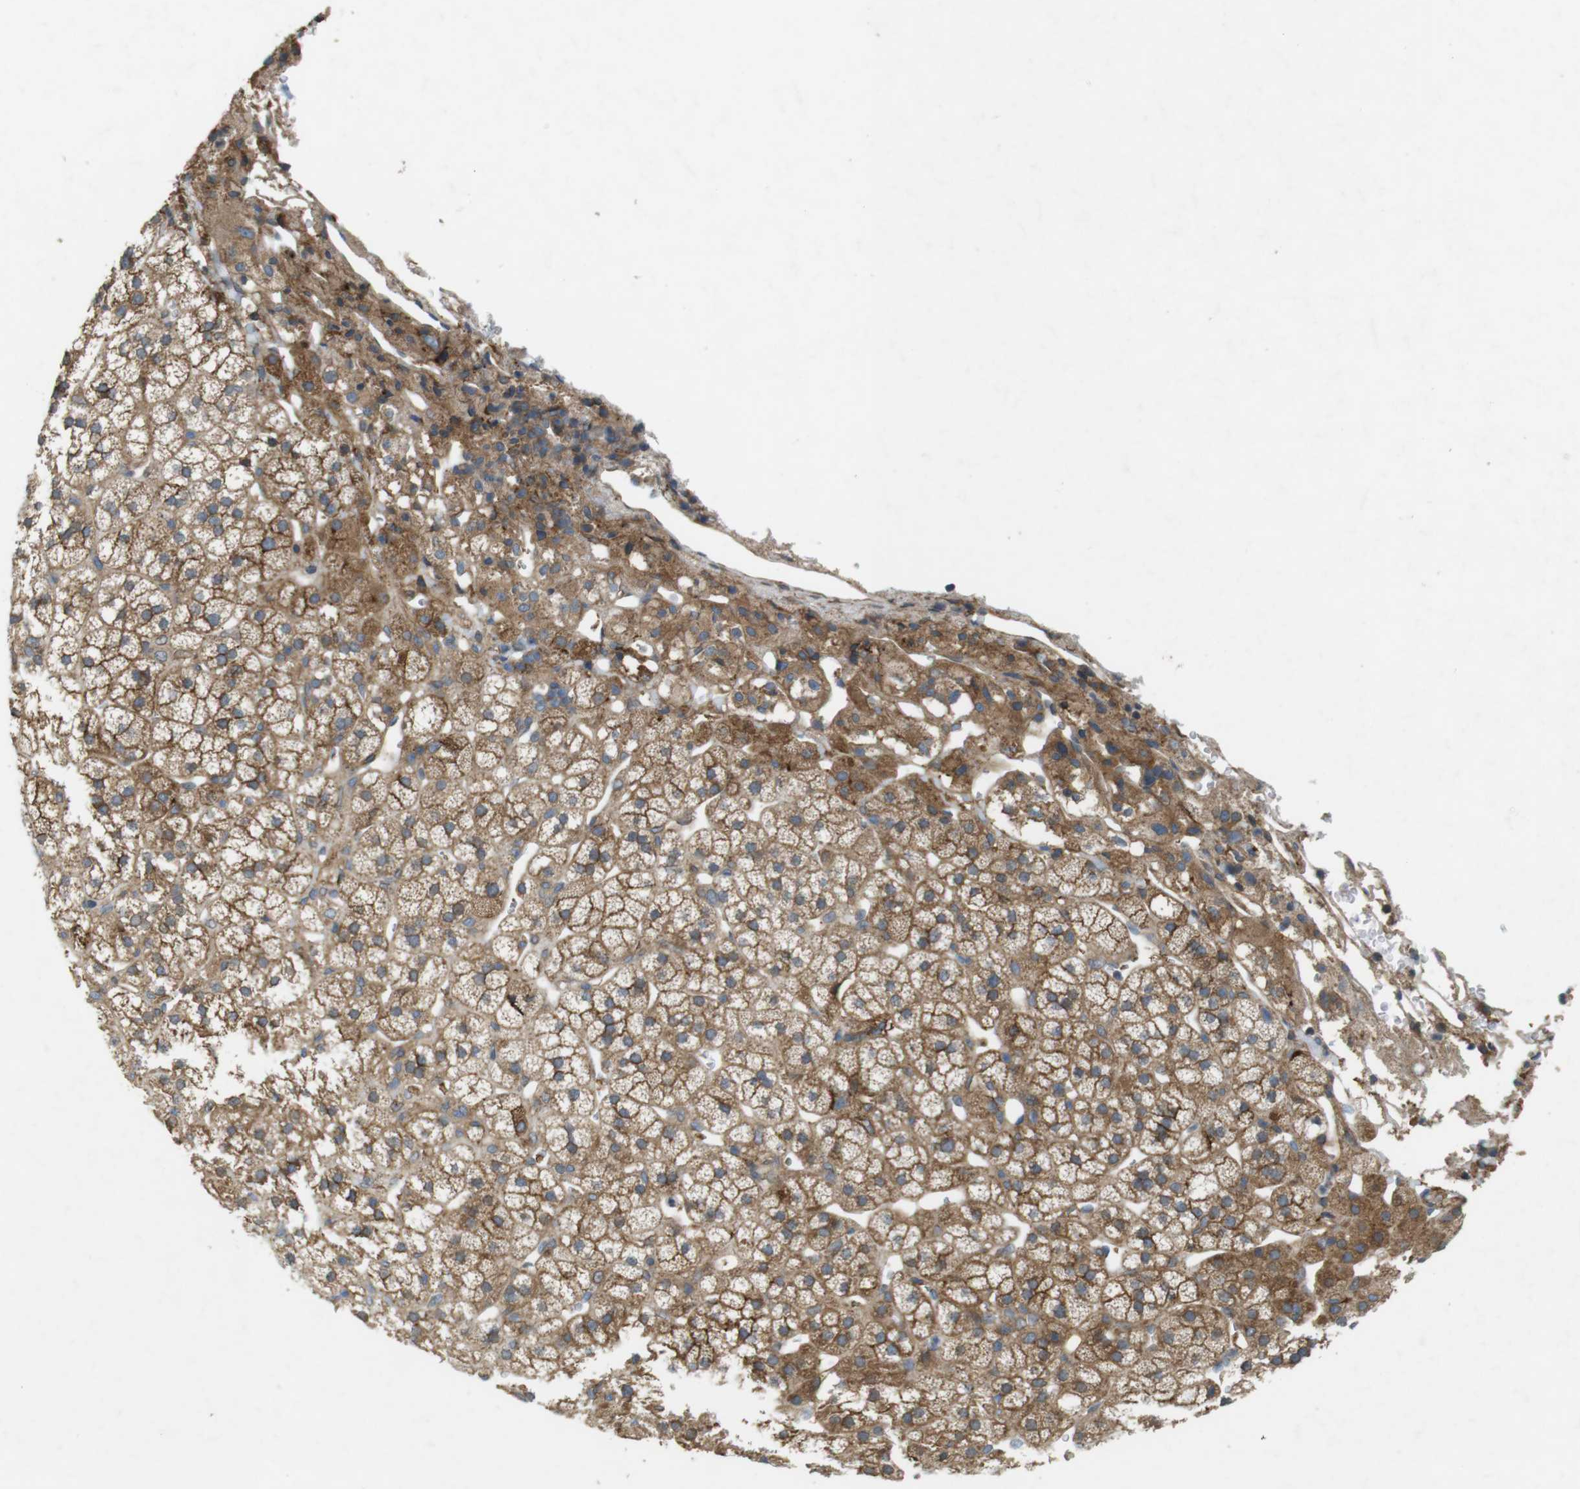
{"staining": {"intensity": "moderate", "quantity": ">75%", "location": "cytoplasmic/membranous"}, "tissue": "adrenal gland", "cell_type": "Glandular cells", "image_type": "normal", "snomed": [{"axis": "morphology", "description": "Normal tissue, NOS"}, {"axis": "topography", "description": "Adrenal gland"}], "caption": "Immunohistochemistry (DAB (3,3'-diaminobenzidine)) staining of benign human adrenal gland shows moderate cytoplasmic/membranous protein staining in about >75% of glandular cells.", "gene": "DDAH2", "patient": {"sex": "male", "age": 56}}